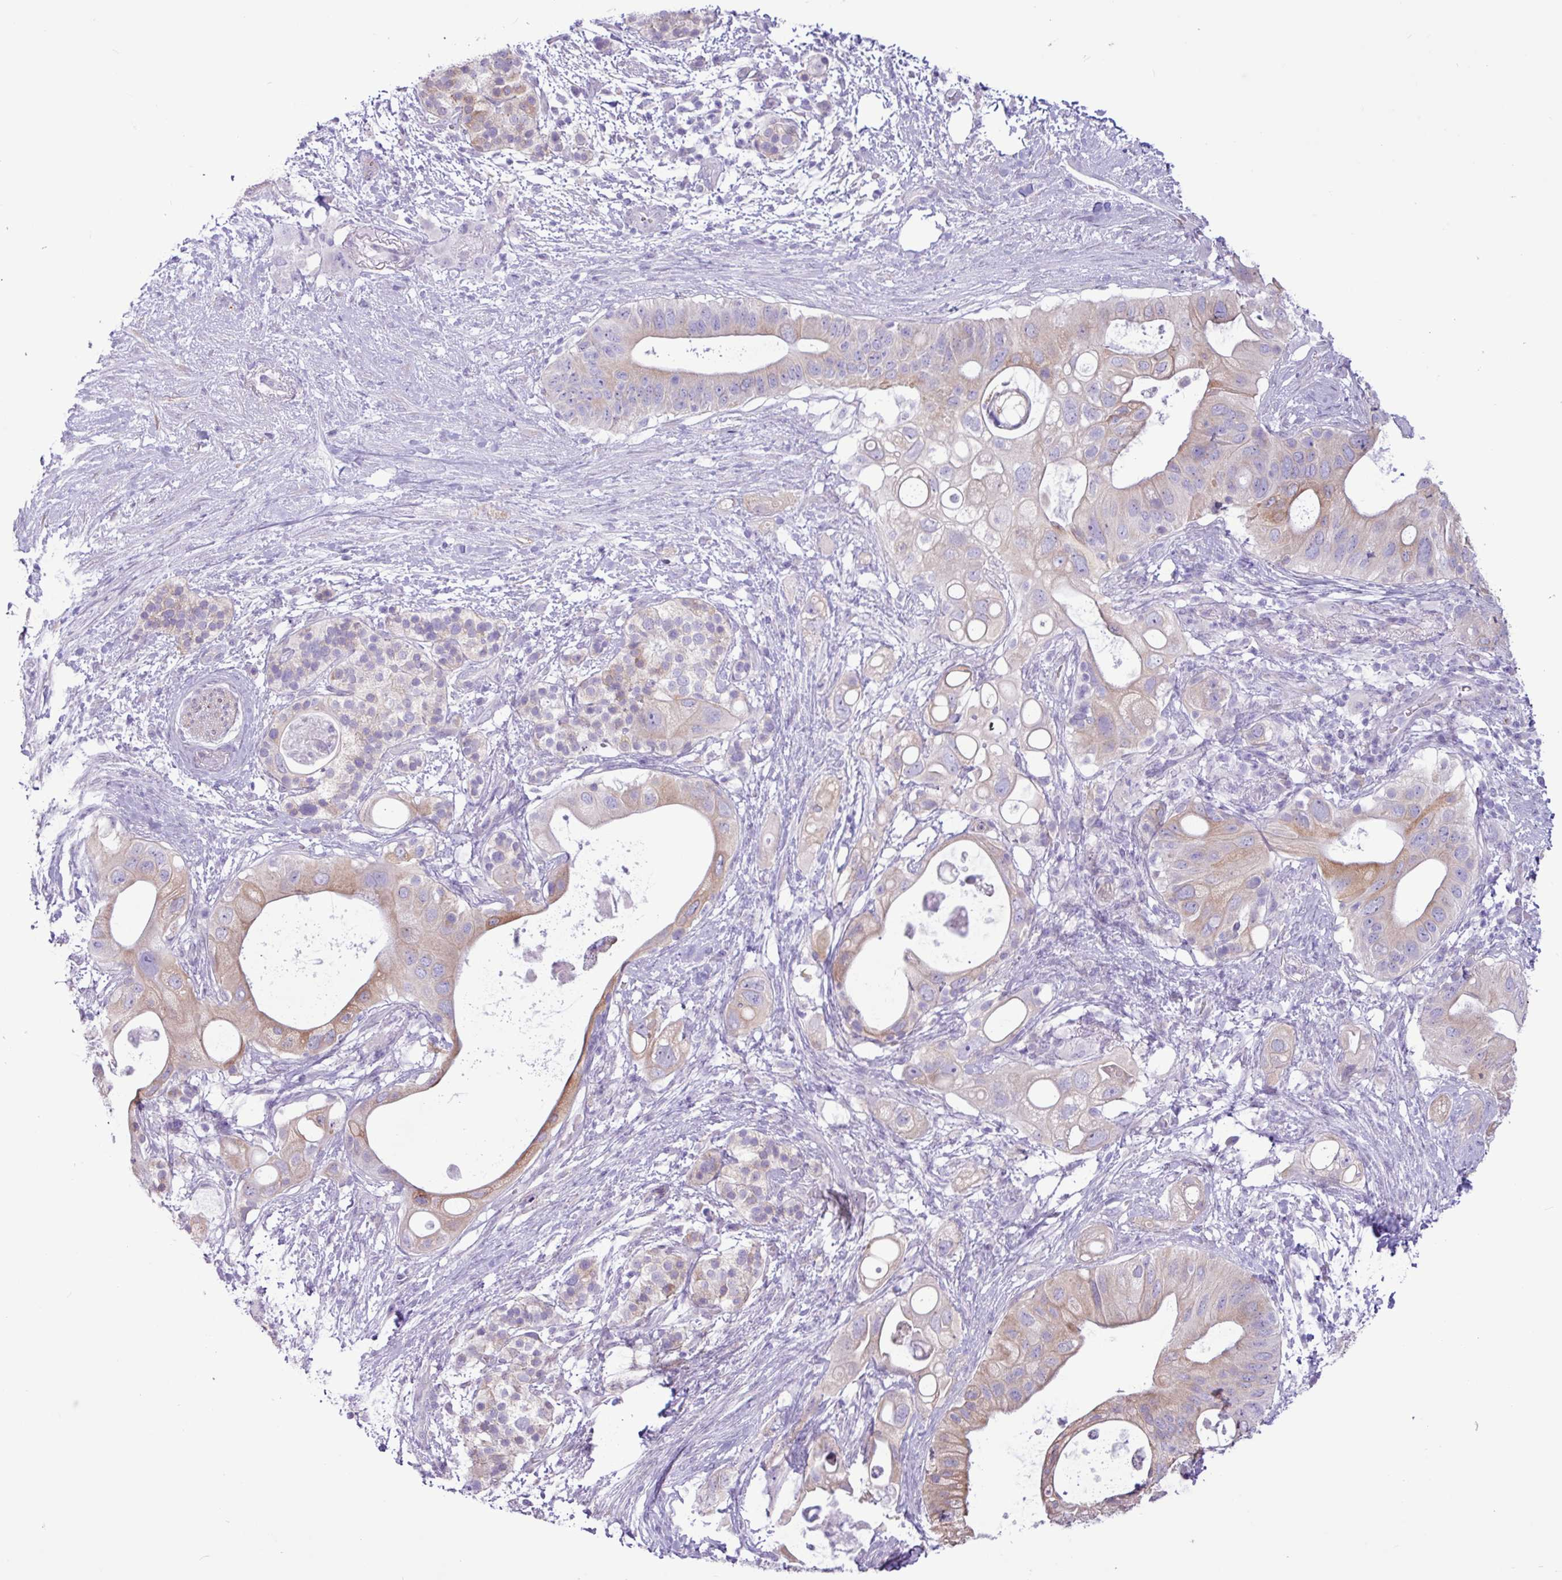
{"staining": {"intensity": "moderate", "quantity": "25%-75%", "location": "cytoplasmic/membranous"}, "tissue": "pancreatic cancer", "cell_type": "Tumor cells", "image_type": "cancer", "snomed": [{"axis": "morphology", "description": "Adenocarcinoma, NOS"}, {"axis": "topography", "description": "Pancreas"}], "caption": "Moderate cytoplasmic/membranous expression for a protein is identified in about 25%-75% of tumor cells of pancreatic adenocarcinoma using immunohistochemistry (IHC).", "gene": "SLC38A1", "patient": {"sex": "female", "age": 72}}